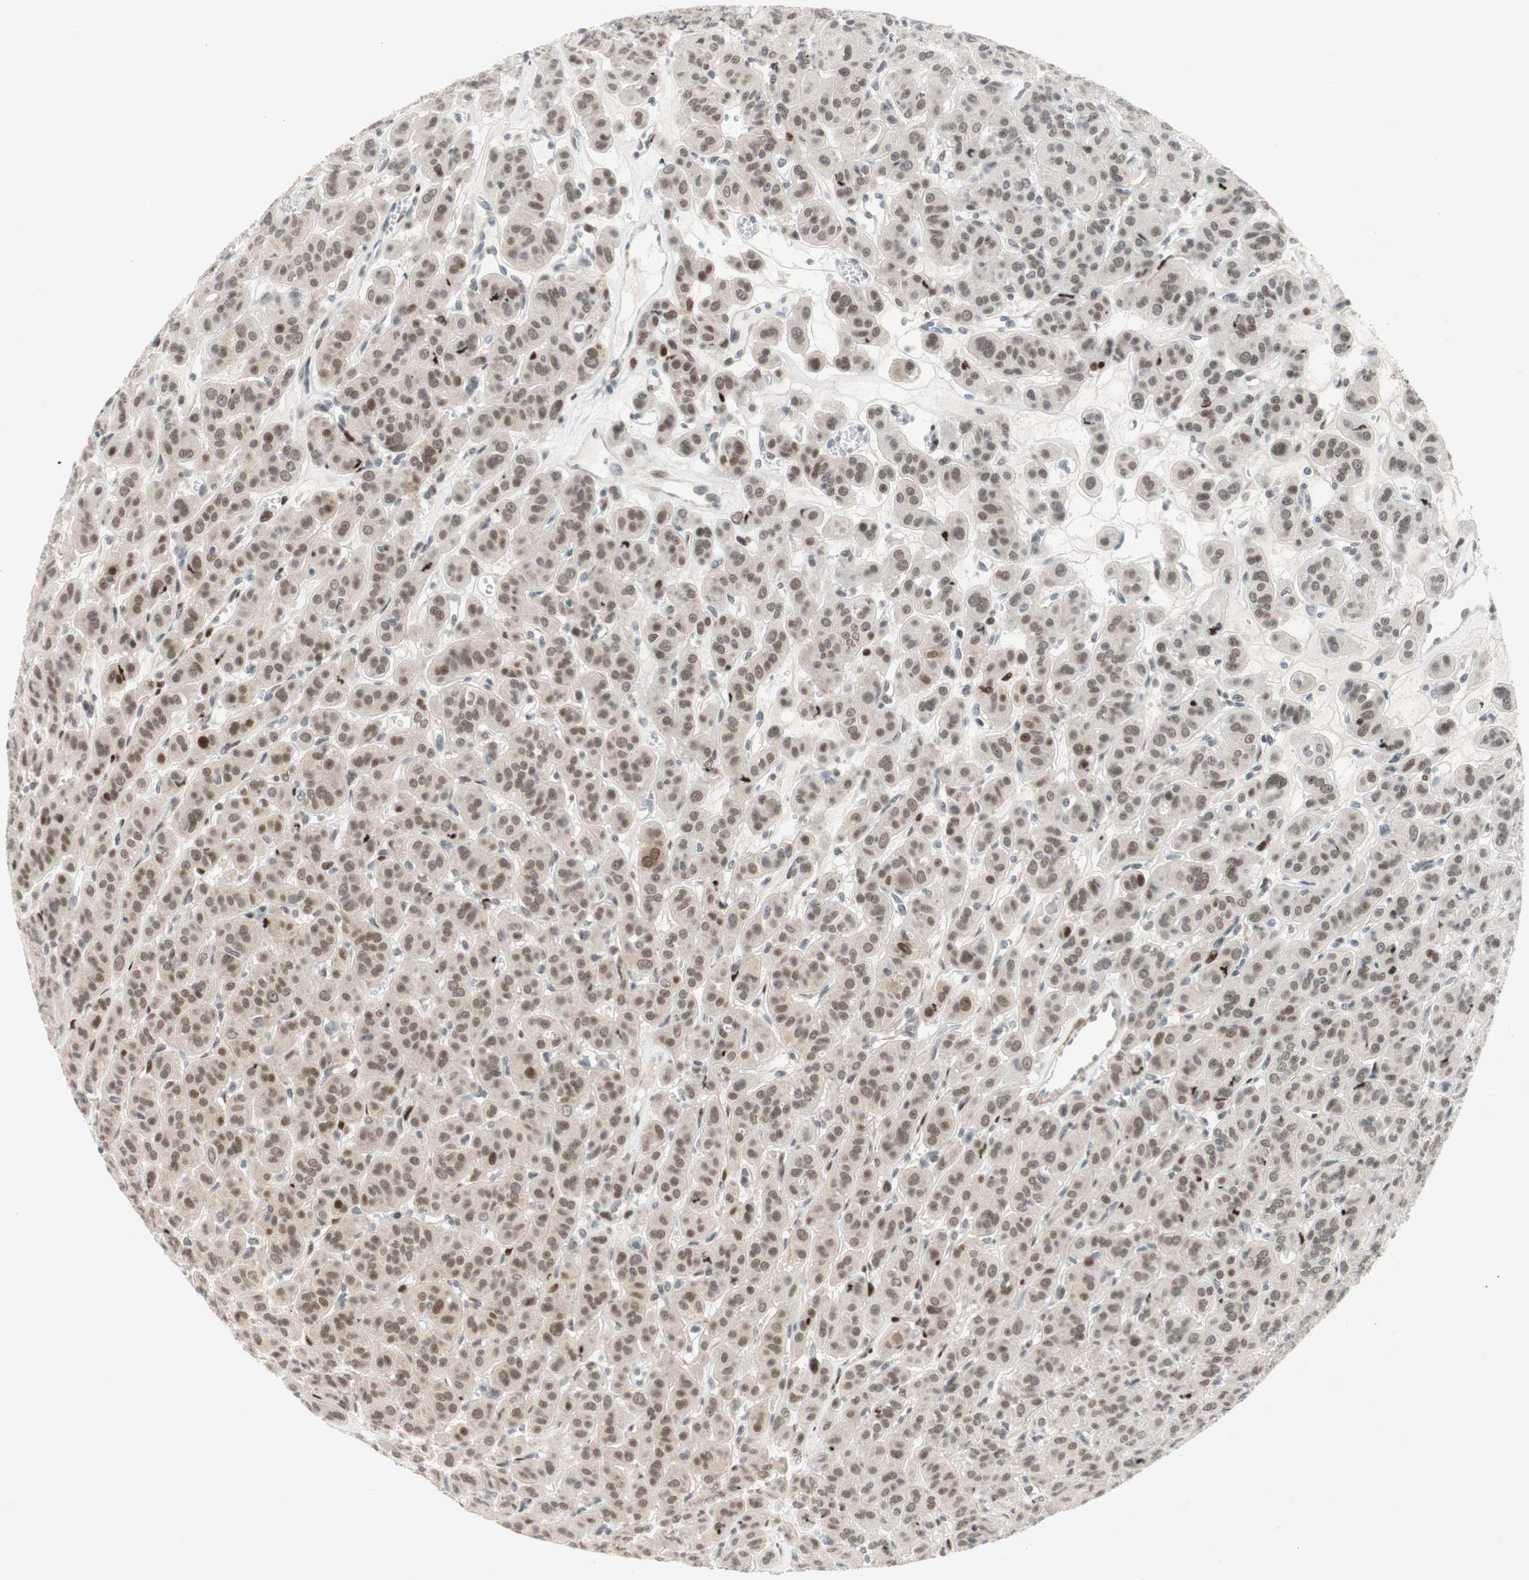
{"staining": {"intensity": "moderate", "quantity": ">75%", "location": "nuclear"}, "tissue": "thyroid cancer", "cell_type": "Tumor cells", "image_type": "cancer", "snomed": [{"axis": "morphology", "description": "Follicular adenoma carcinoma, NOS"}, {"axis": "topography", "description": "Thyroid gland"}], "caption": "Moderate nuclear protein expression is identified in approximately >75% of tumor cells in thyroid cancer. (DAB IHC with brightfield microscopy, high magnification).", "gene": "FBXO44", "patient": {"sex": "female", "age": 71}}